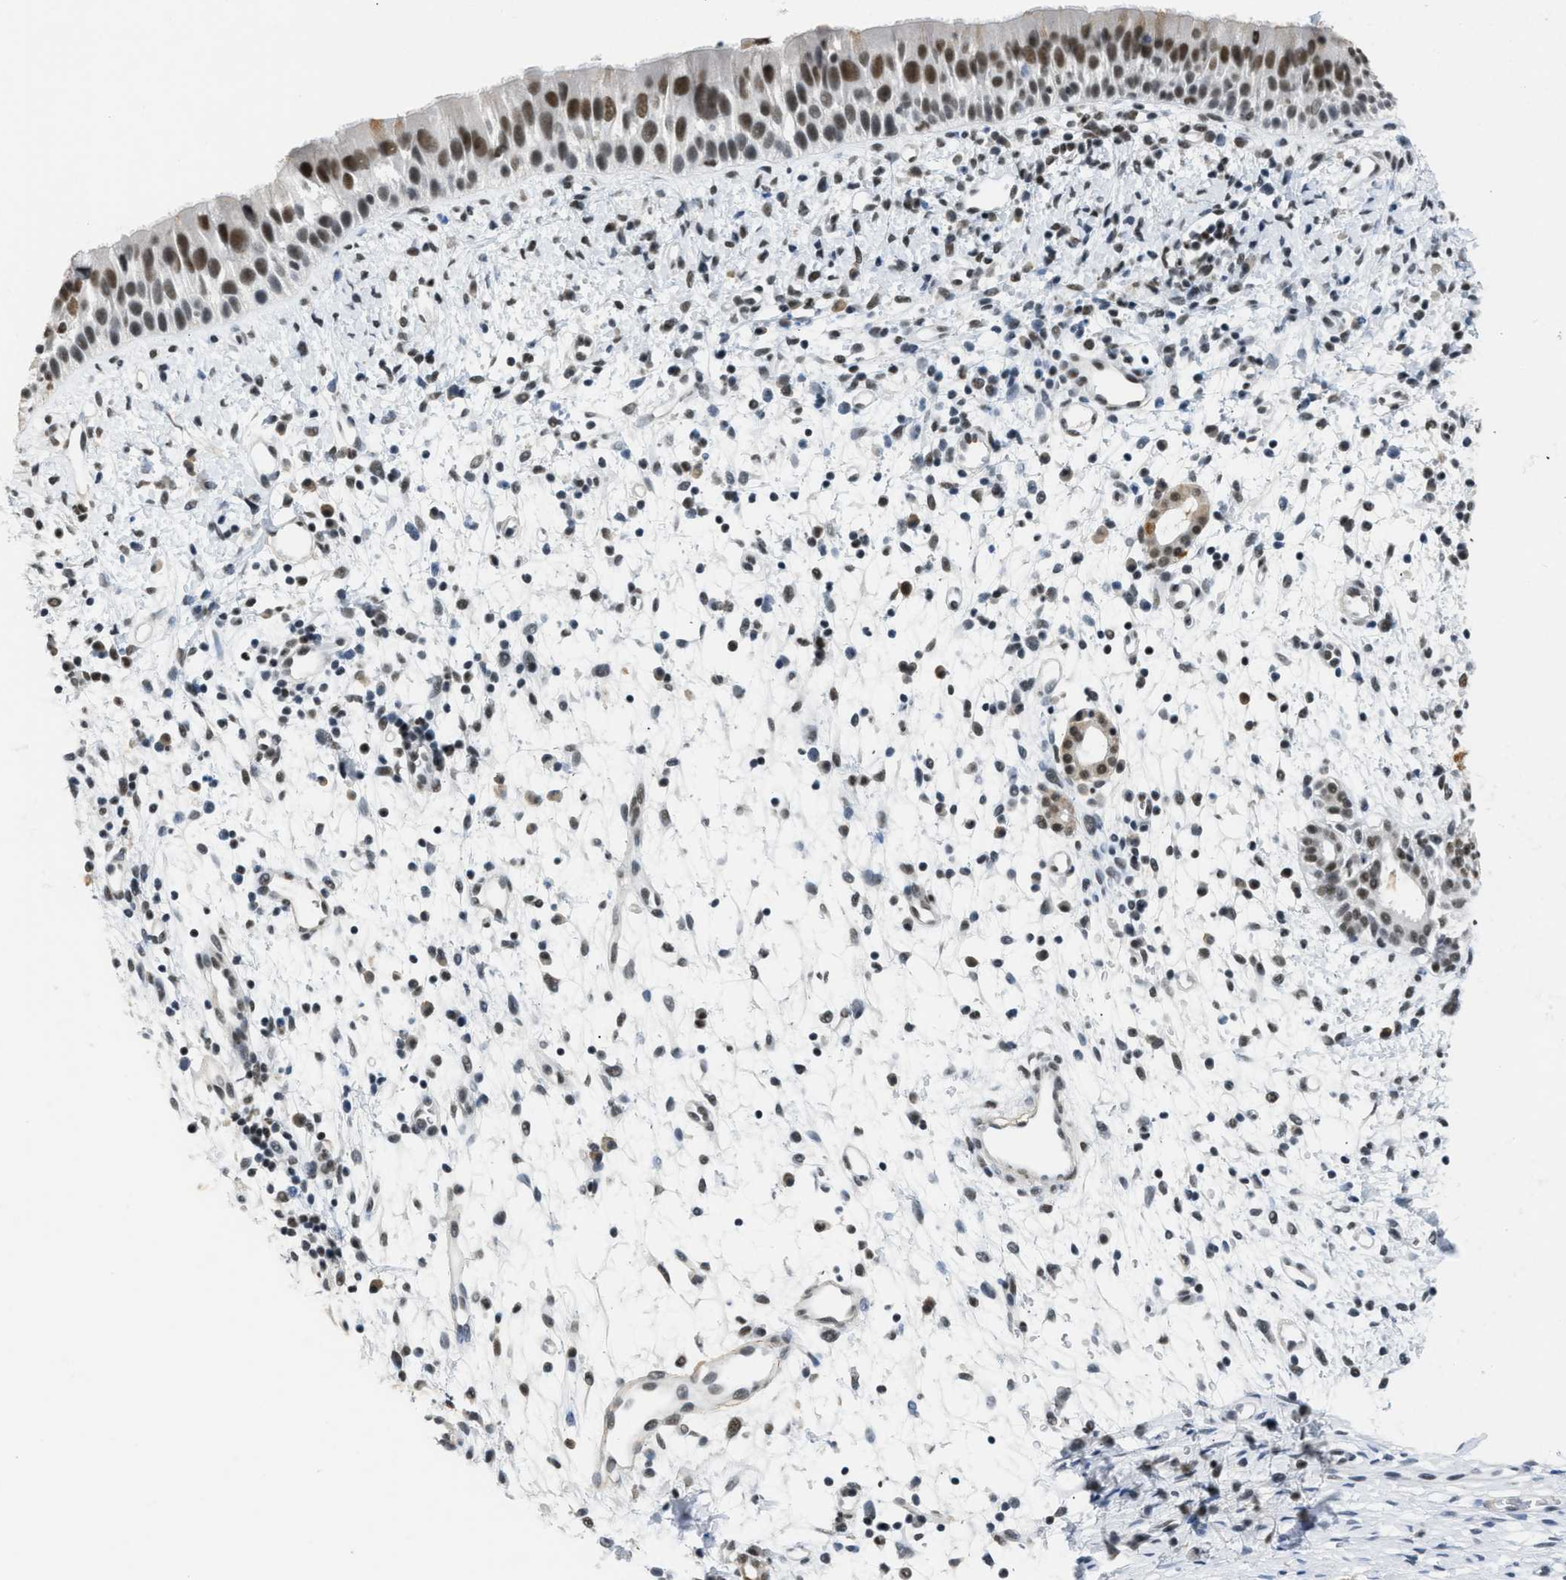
{"staining": {"intensity": "moderate", "quantity": ">75%", "location": "cytoplasmic/membranous,nuclear"}, "tissue": "nasopharynx", "cell_type": "Respiratory epithelial cells", "image_type": "normal", "snomed": [{"axis": "morphology", "description": "Normal tissue, NOS"}, {"axis": "topography", "description": "Nasopharynx"}], "caption": "High-magnification brightfield microscopy of normal nasopharynx stained with DAB (brown) and counterstained with hematoxylin (blue). respiratory epithelial cells exhibit moderate cytoplasmic/membranous,nuclear expression is identified in about>75% of cells.", "gene": "SCAF4", "patient": {"sex": "male", "age": 22}}